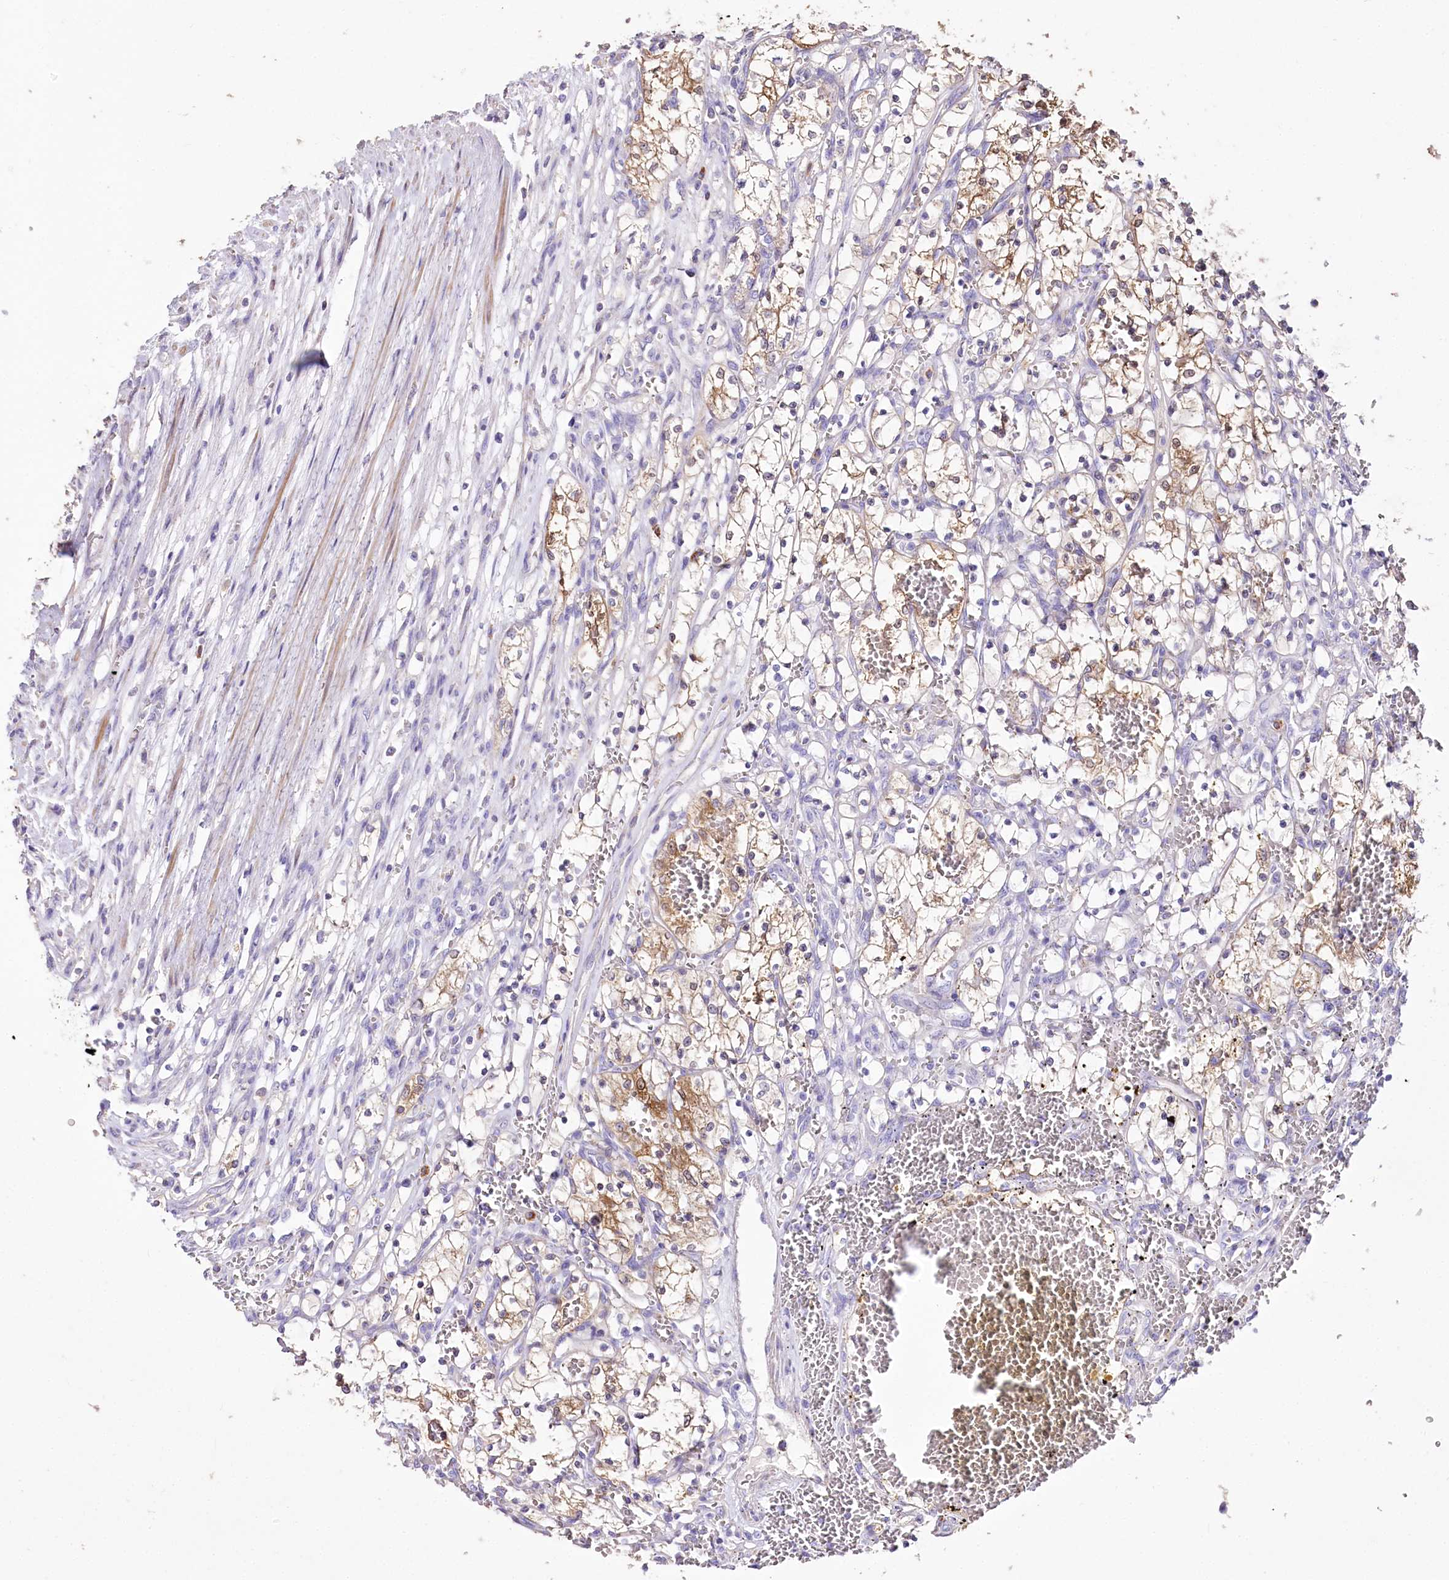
{"staining": {"intensity": "weak", "quantity": "25%-75%", "location": "cytoplasmic/membranous"}, "tissue": "renal cancer", "cell_type": "Tumor cells", "image_type": "cancer", "snomed": [{"axis": "morphology", "description": "Adenocarcinoma, NOS"}, {"axis": "topography", "description": "Kidney"}], "caption": "Approximately 25%-75% of tumor cells in renal cancer (adenocarcinoma) reveal weak cytoplasmic/membranous protein expression as visualized by brown immunohistochemical staining.", "gene": "PTER", "patient": {"sex": "female", "age": 69}}